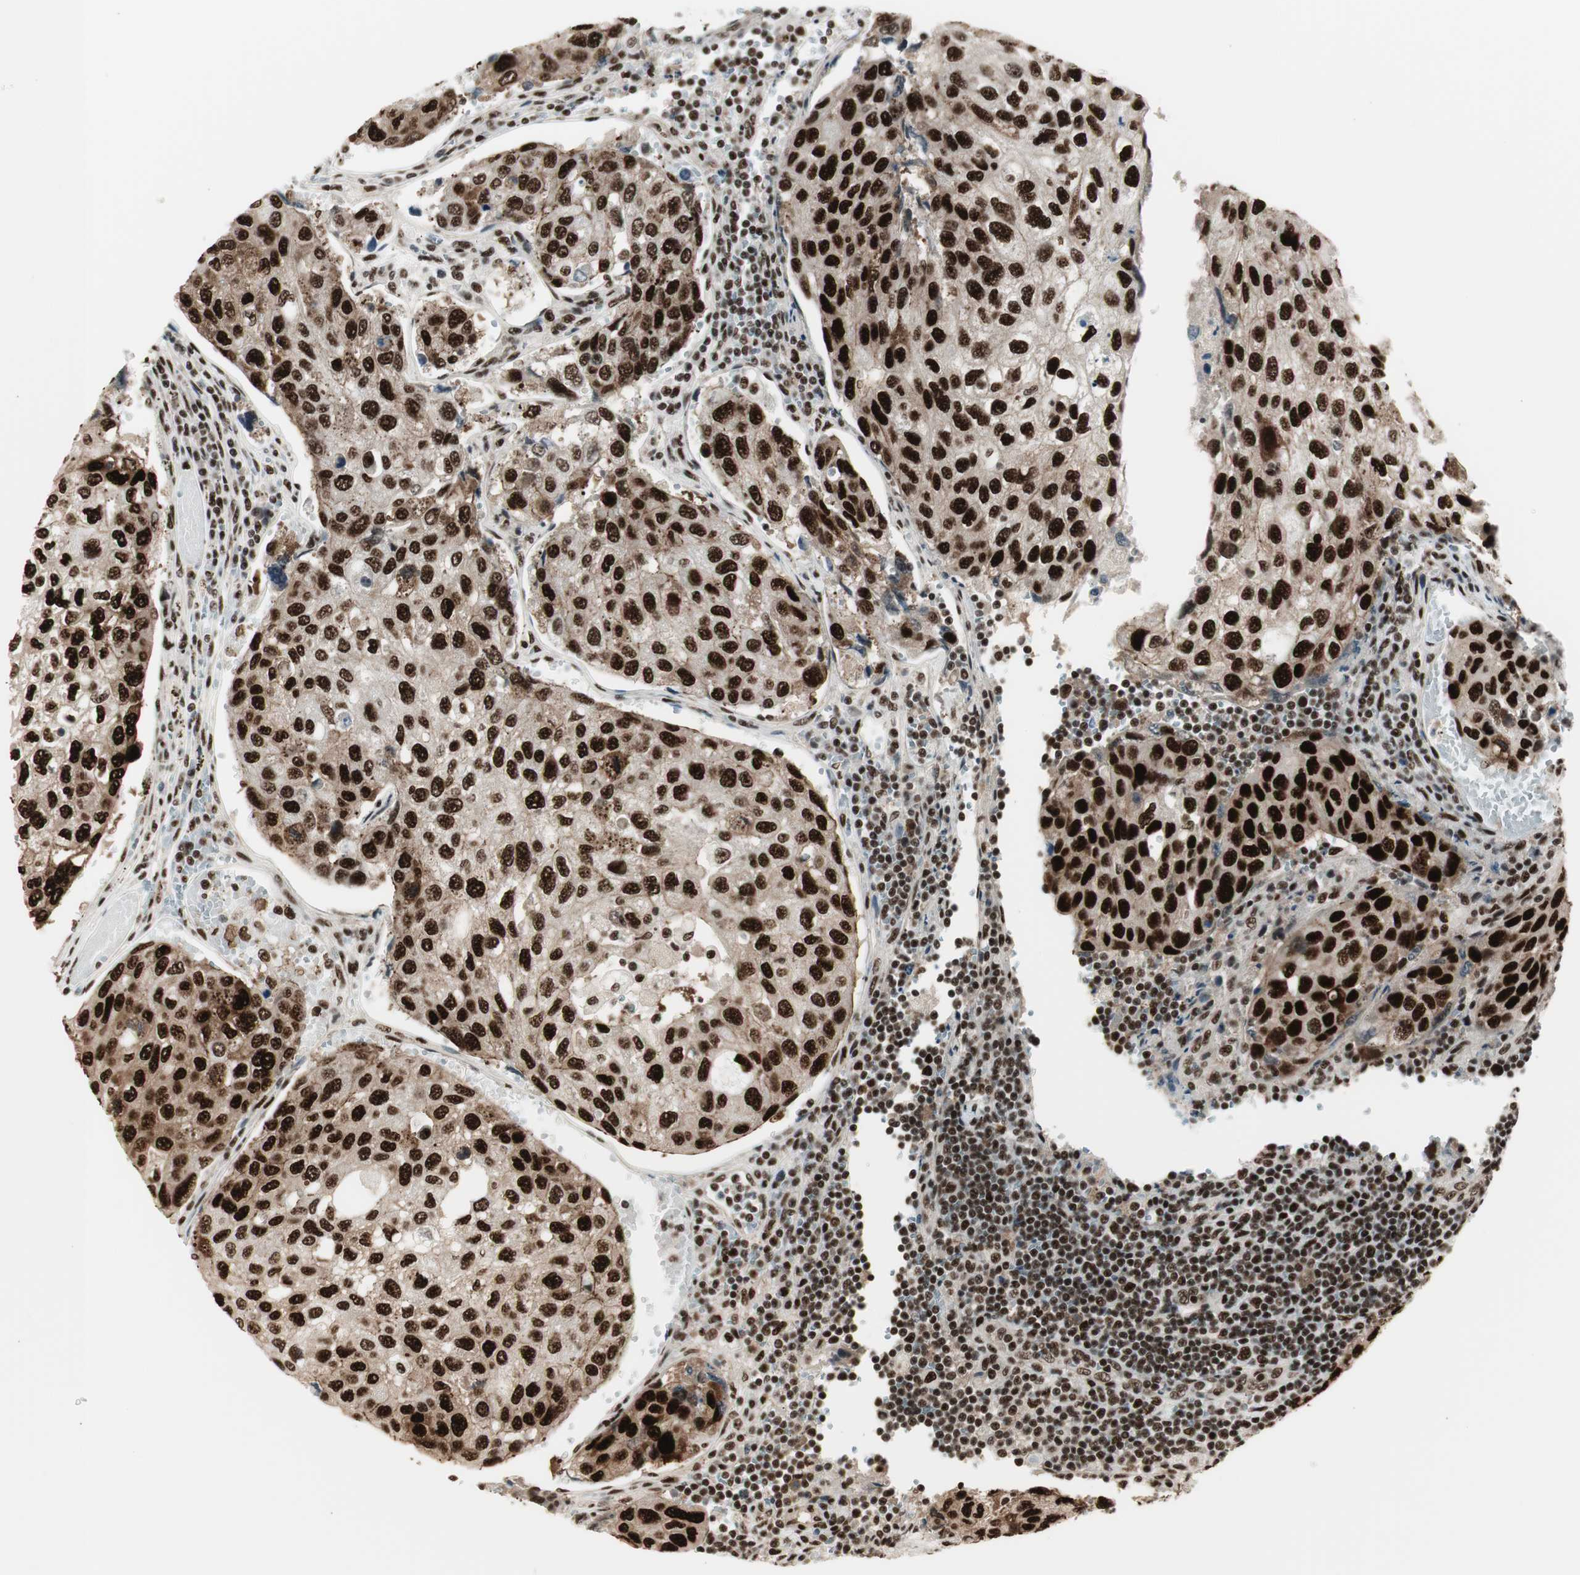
{"staining": {"intensity": "strong", "quantity": ">75%", "location": "nuclear"}, "tissue": "urothelial cancer", "cell_type": "Tumor cells", "image_type": "cancer", "snomed": [{"axis": "morphology", "description": "Urothelial carcinoma, High grade"}, {"axis": "topography", "description": "Lymph node"}, {"axis": "topography", "description": "Urinary bladder"}], "caption": "A histopathology image of human urothelial cancer stained for a protein reveals strong nuclear brown staining in tumor cells.", "gene": "HEXIM1", "patient": {"sex": "male", "age": 51}}